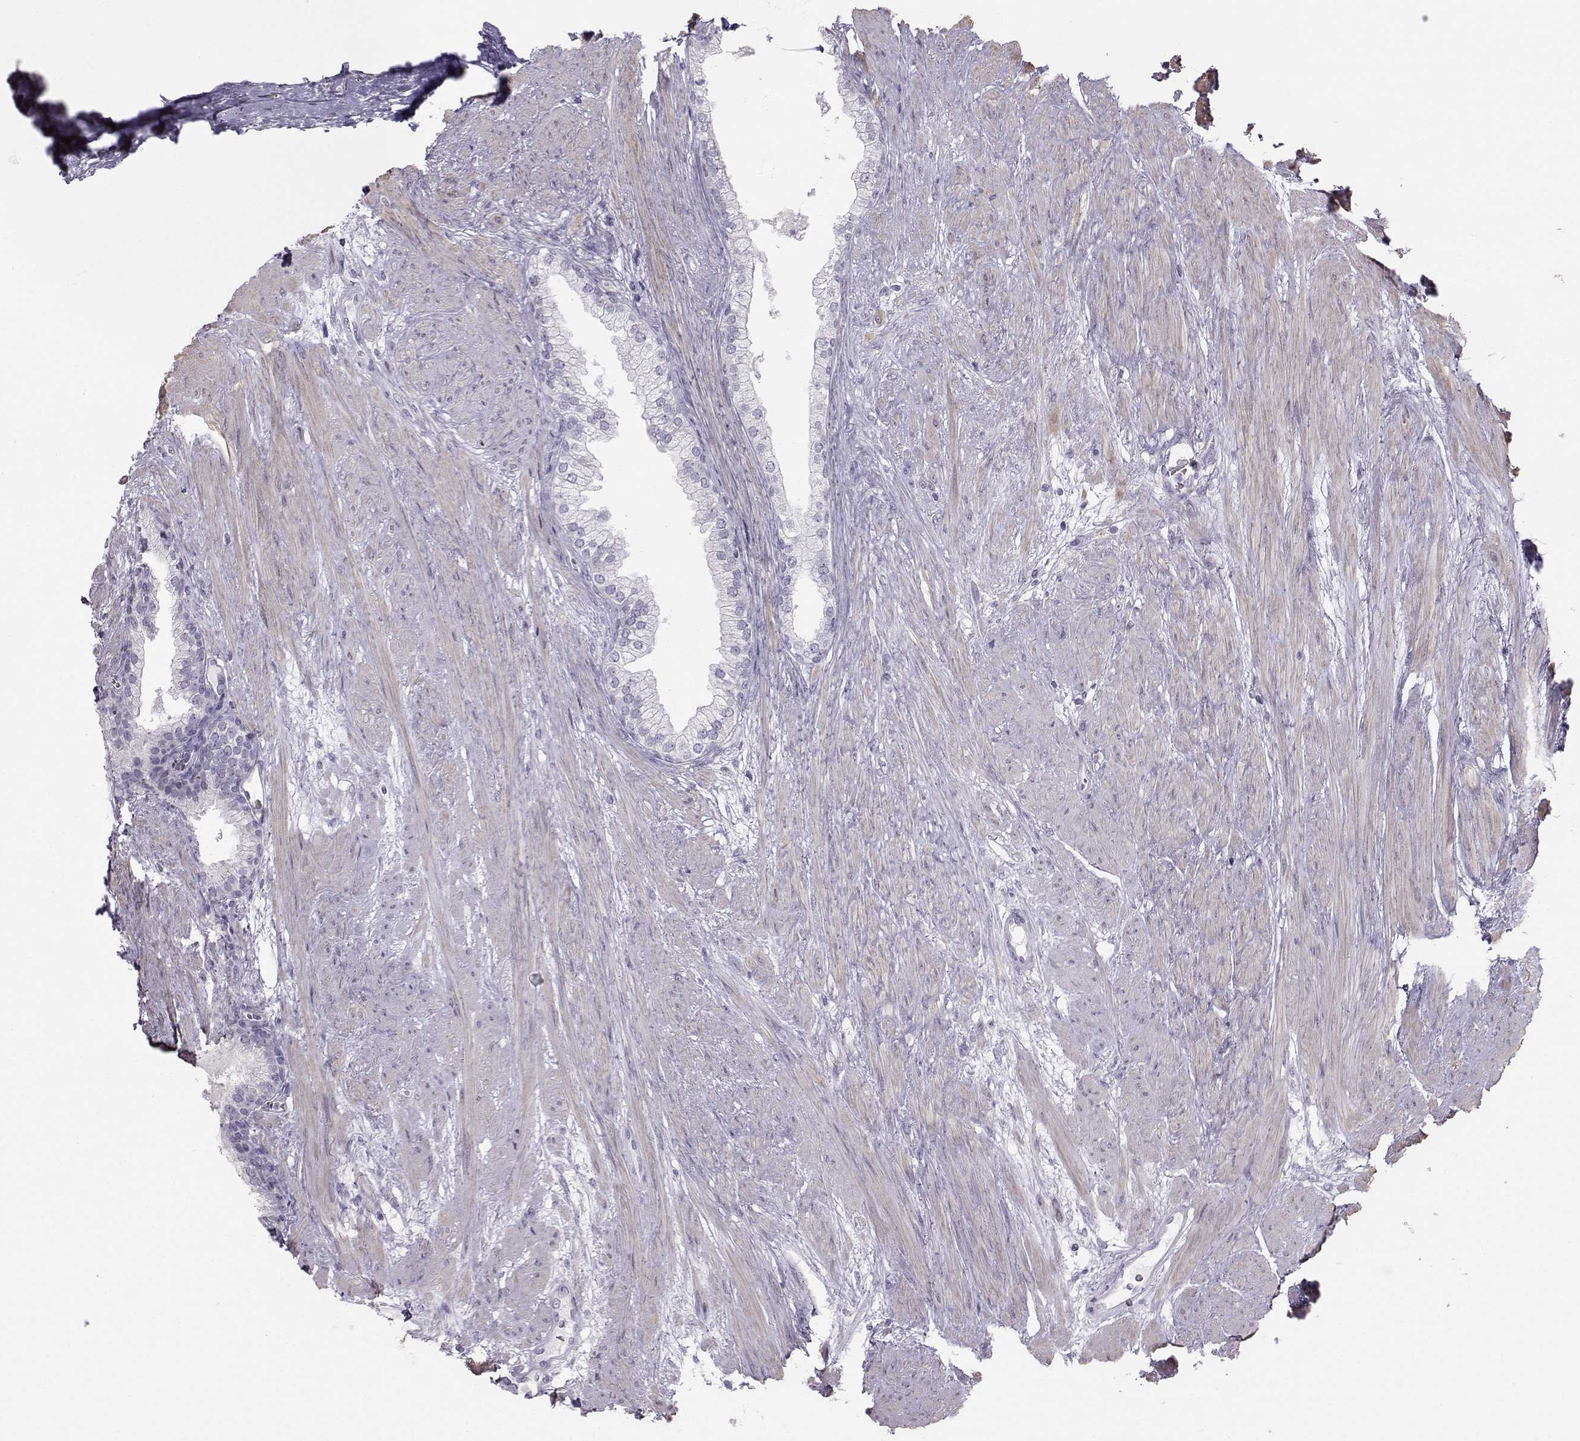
{"staining": {"intensity": "negative", "quantity": "none", "location": "none"}, "tissue": "prostate cancer", "cell_type": "Tumor cells", "image_type": "cancer", "snomed": [{"axis": "morphology", "description": "Adenocarcinoma, NOS"}, {"axis": "topography", "description": "Prostate"}], "caption": "DAB immunohistochemical staining of human prostate cancer demonstrates no significant positivity in tumor cells. The staining is performed using DAB brown chromogen with nuclei counter-stained in using hematoxylin.", "gene": "GARIN3", "patient": {"sex": "male", "age": 69}}